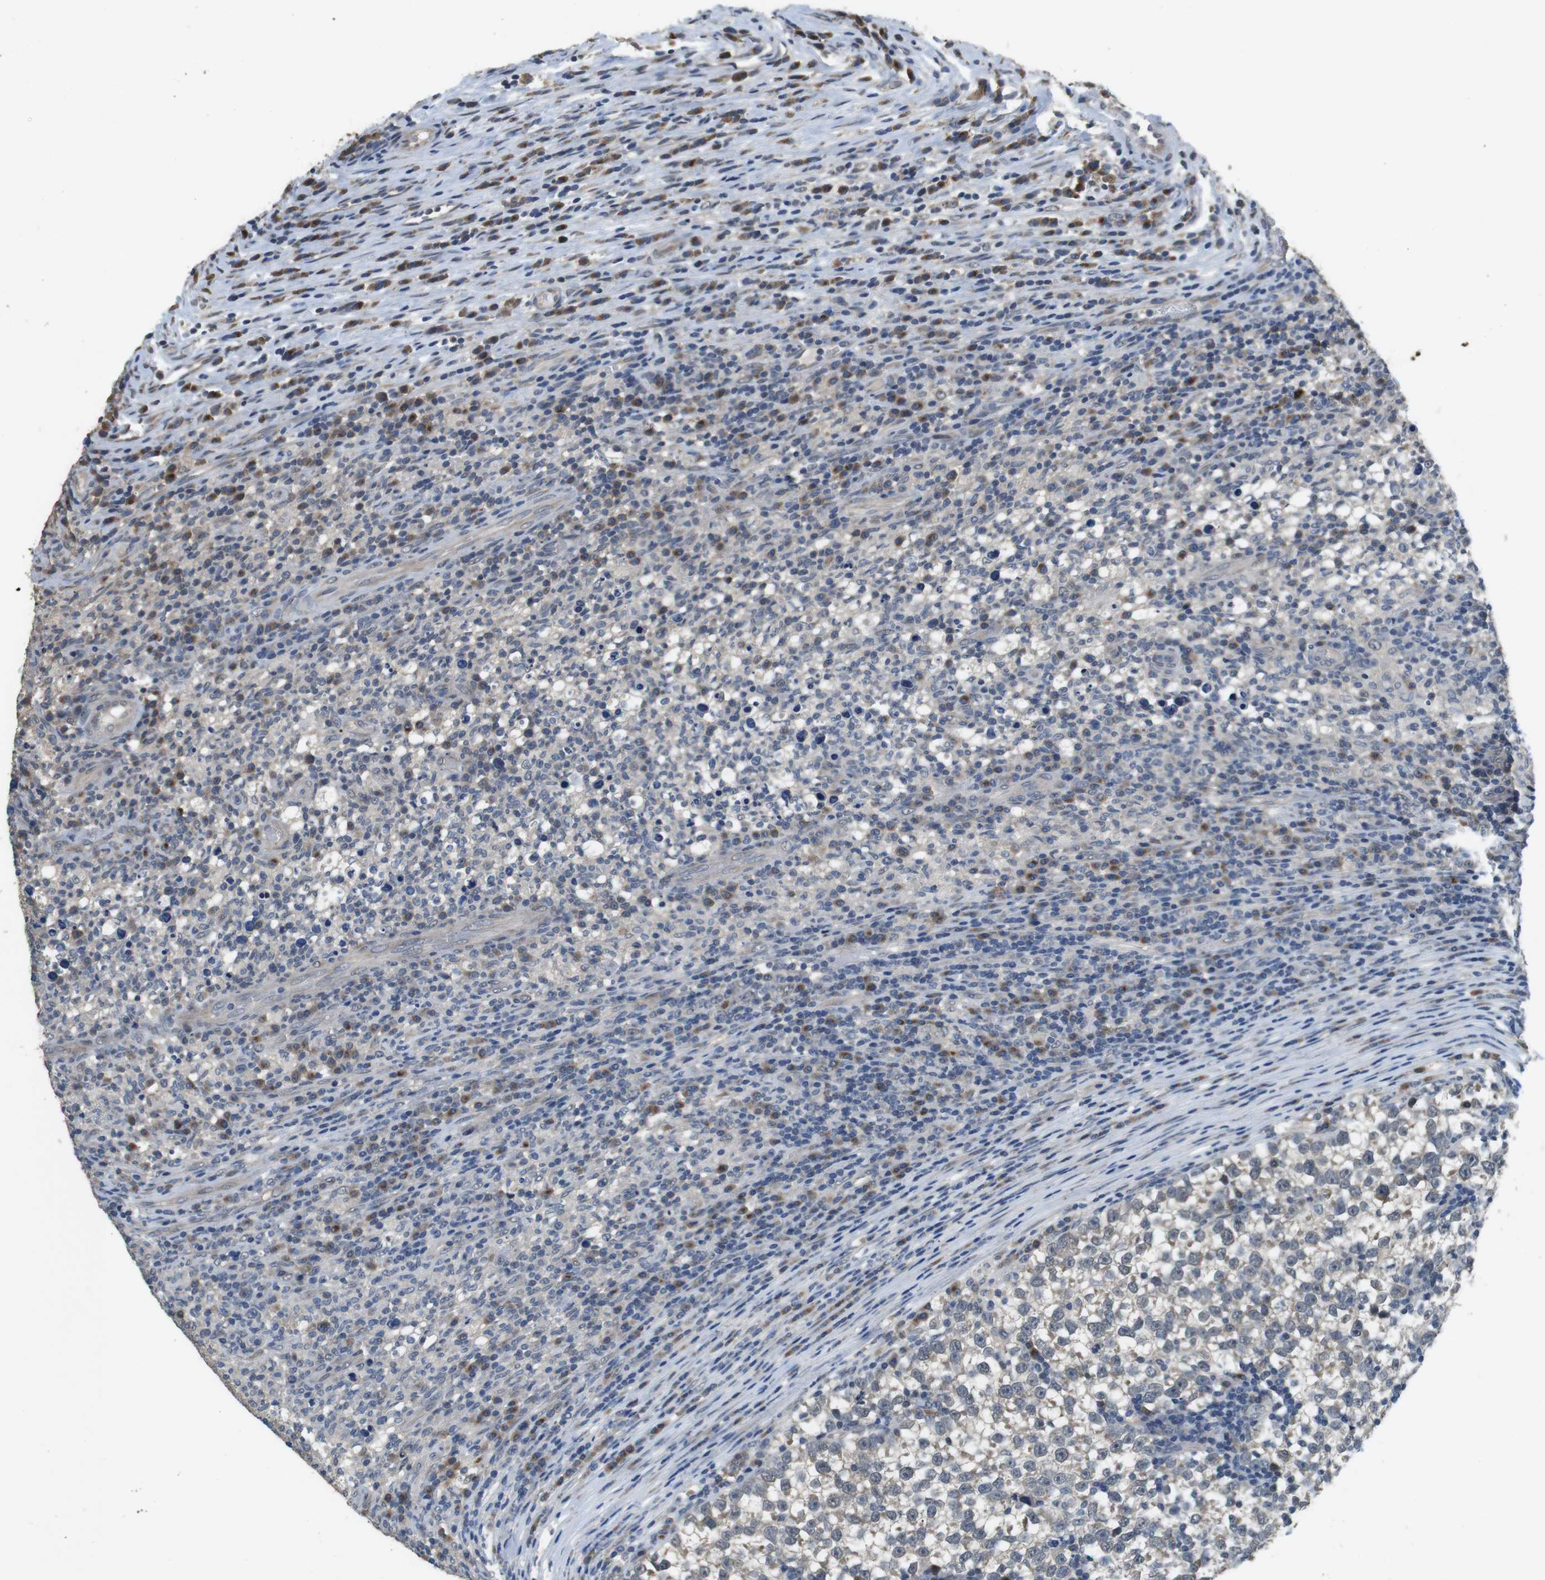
{"staining": {"intensity": "weak", "quantity": "<25%", "location": "cytoplasmic/membranous"}, "tissue": "testis cancer", "cell_type": "Tumor cells", "image_type": "cancer", "snomed": [{"axis": "morphology", "description": "Normal tissue, NOS"}, {"axis": "morphology", "description": "Seminoma, NOS"}, {"axis": "topography", "description": "Testis"}], "caption": "High power microscopy micrograph of an immunohistochemistry histopathology image of seminoma (testis), revealing no significant positivity in tumor cells.", "gene": "CLDN7", "patient": {"sex": "male", "age": 43}}